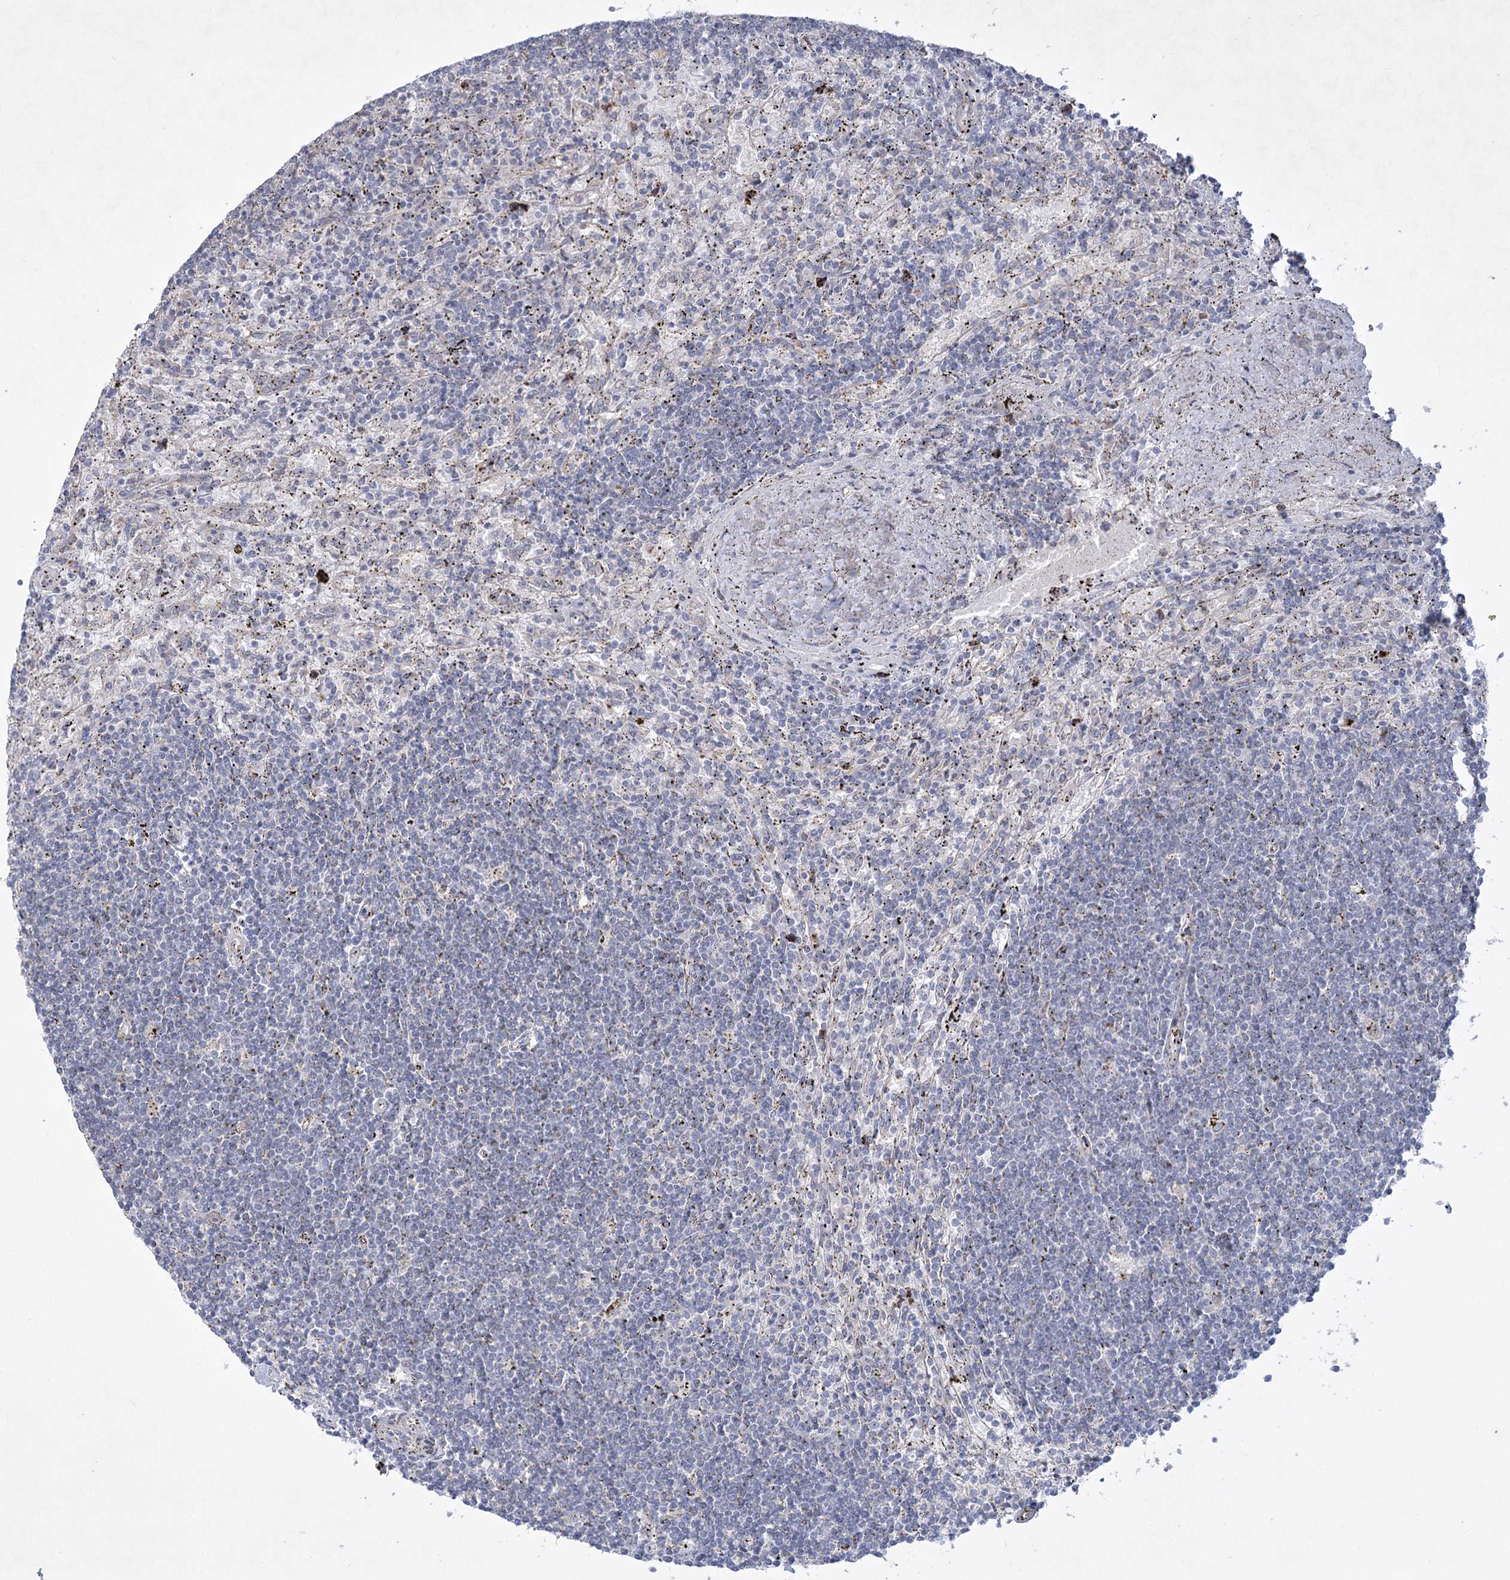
{"staining": {"intensity": "negative", "quantity": "none", "location": "none"}, "tissue": "lymphoma", "cell_type": "Tumor cells", "image_type": "cancer", "snomed": [{"axis": "morphology", "description": "Malignant lymphoma, non-Hodgkin's type, Low grade"}, {"axis": "topography", "description": "Spleen"}], "caption": "IHC of lymphoma exhibits no positivity in tumor cells.", "gene": "PLA2G12A", "patient": {"sex": "male", "age": 76}}